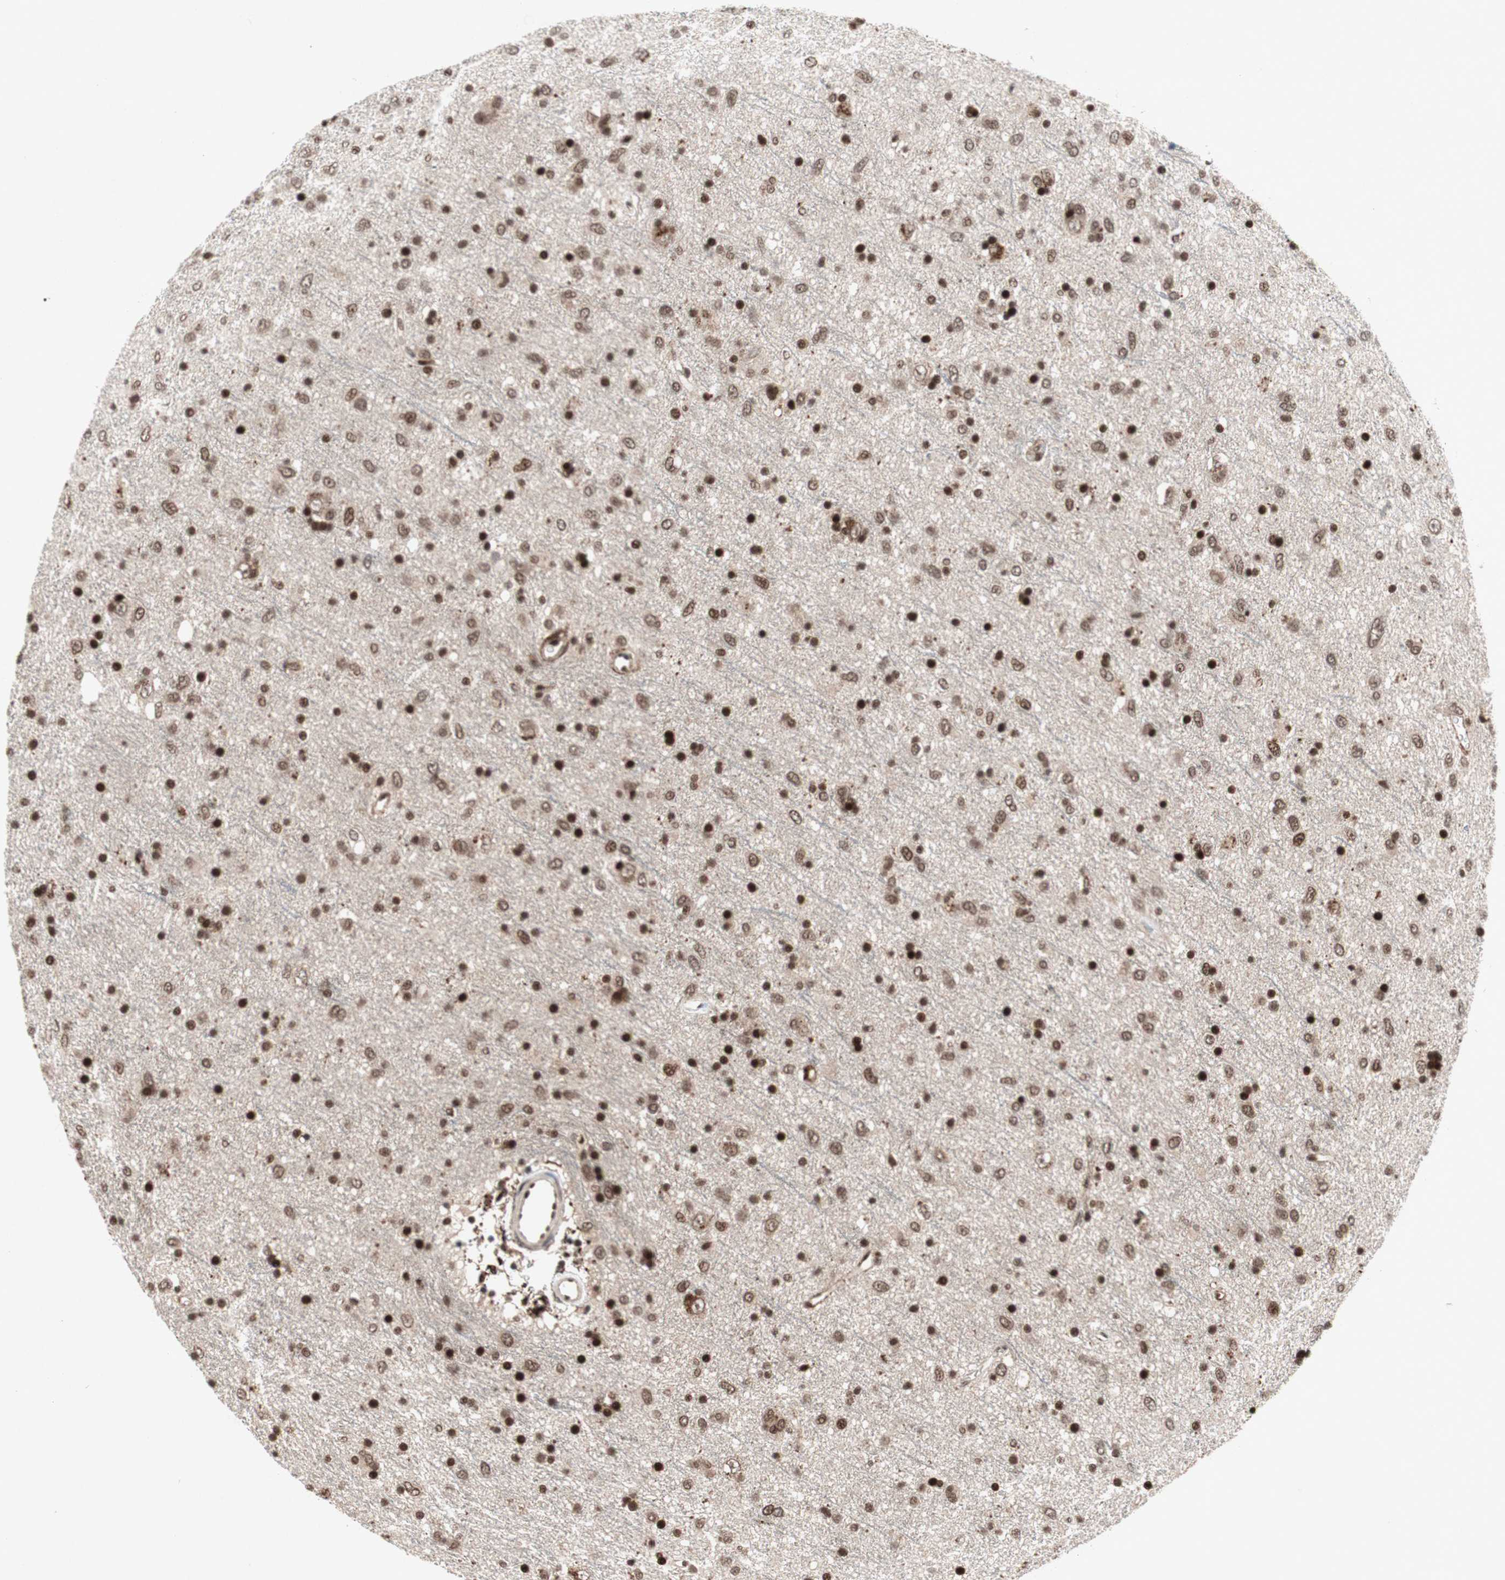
{"staining": {"intensity": "strong", "quantity": ">75%", "location": "nuclear"}, "tissue": "glioma", "cell_type": "Tumor cells", "image_type": "cancer", "snomed": [{"axis": "morphology", "description": "Glioma, malignant, Low grade"}, {"axis": "topography", "description": "Brain"}], "caption": "A brown stain labels strong nuclear staining of a protein in human glioma tumor cells. (DAB (3,3'-diaminobenzidine) = brown stain, brightfield microscopy at high magnification).", "gene": "TCF12", "patient": {"sex": "male", "age": 77}}